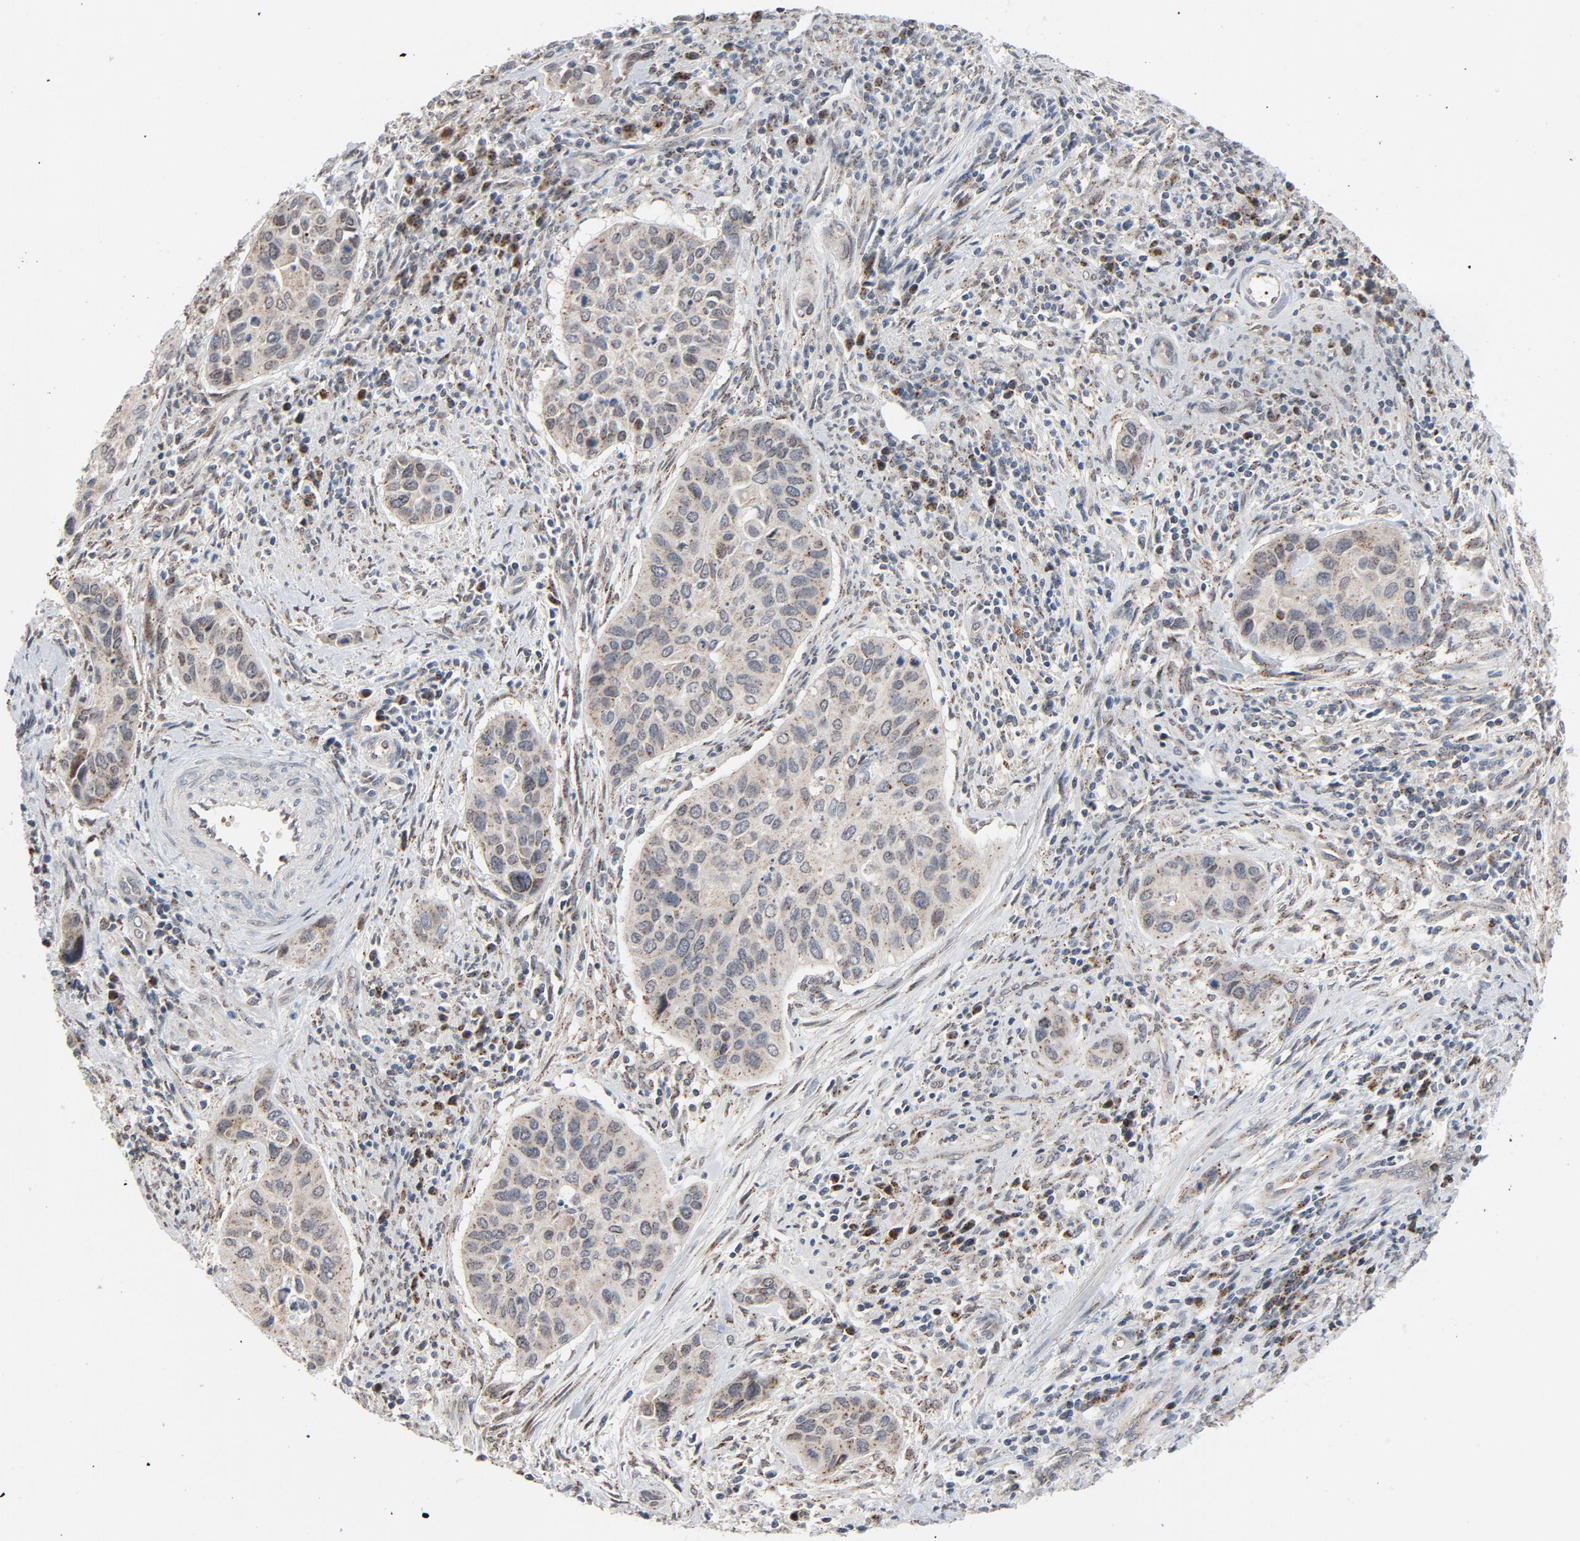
{"staining": {"intensity": "weak", "quantity": "<25%", "location": "cytoplasmic/membranous"}, "tissue": "cervical cancer", "cell_type": "Tumor cells", "image_type": "cancer", "snomed": [{"axis": "morphology", "description": "Adenocarcinoma, NOS"}, {"axis": "topography", "description": "Cervix"}], "caption": "DAB immunohistochemical staining of human cervical cancer (adenocarcinoma) demonstrates no significant staining in tumor cells.", "gene": "RPL12", "patient": {"sex": "female", "age": 29}}